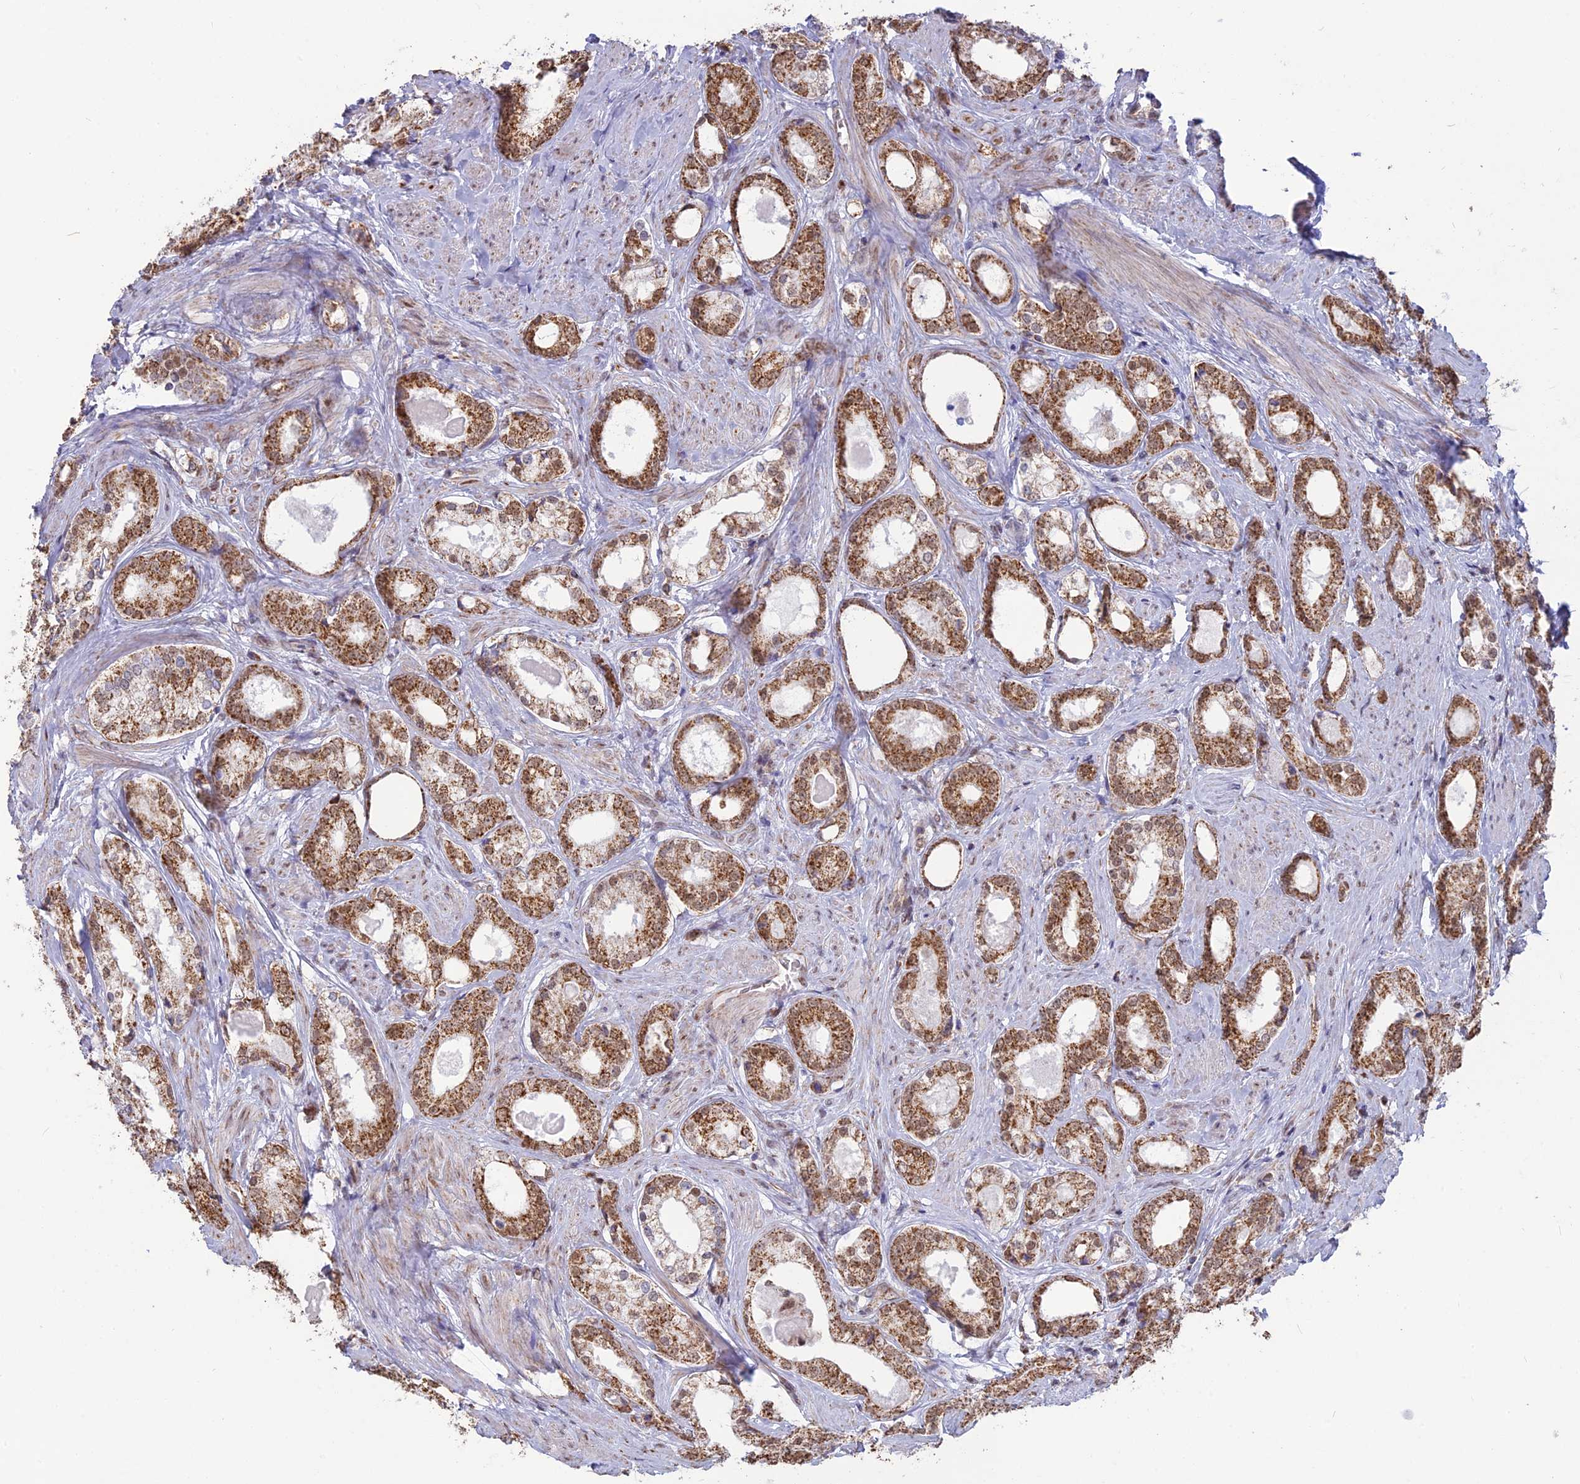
{"staining": {"intensity": "strong", "quantity": ">75%", "location": "cytoplasmic/membranous"}, "tissue": "prostate cancer", "cell_type": "Tumor cells", "image_type": "cancer", "snomed": [{"axis": "morphology", "description": "Adenocarcinoma, Low grade"}, {"axis": "topography", "description": "Prostate"}], "caption": "About >75% of tumor cells in prostate cancer (adenocarcinoma (low-grade)) exhibit strong cytoplasmic/membranous protein expression as visualized by brown immunohistochemical staining.", "gene": "ARHGAP40", "patient": {"sex": "male", "age": 68}}